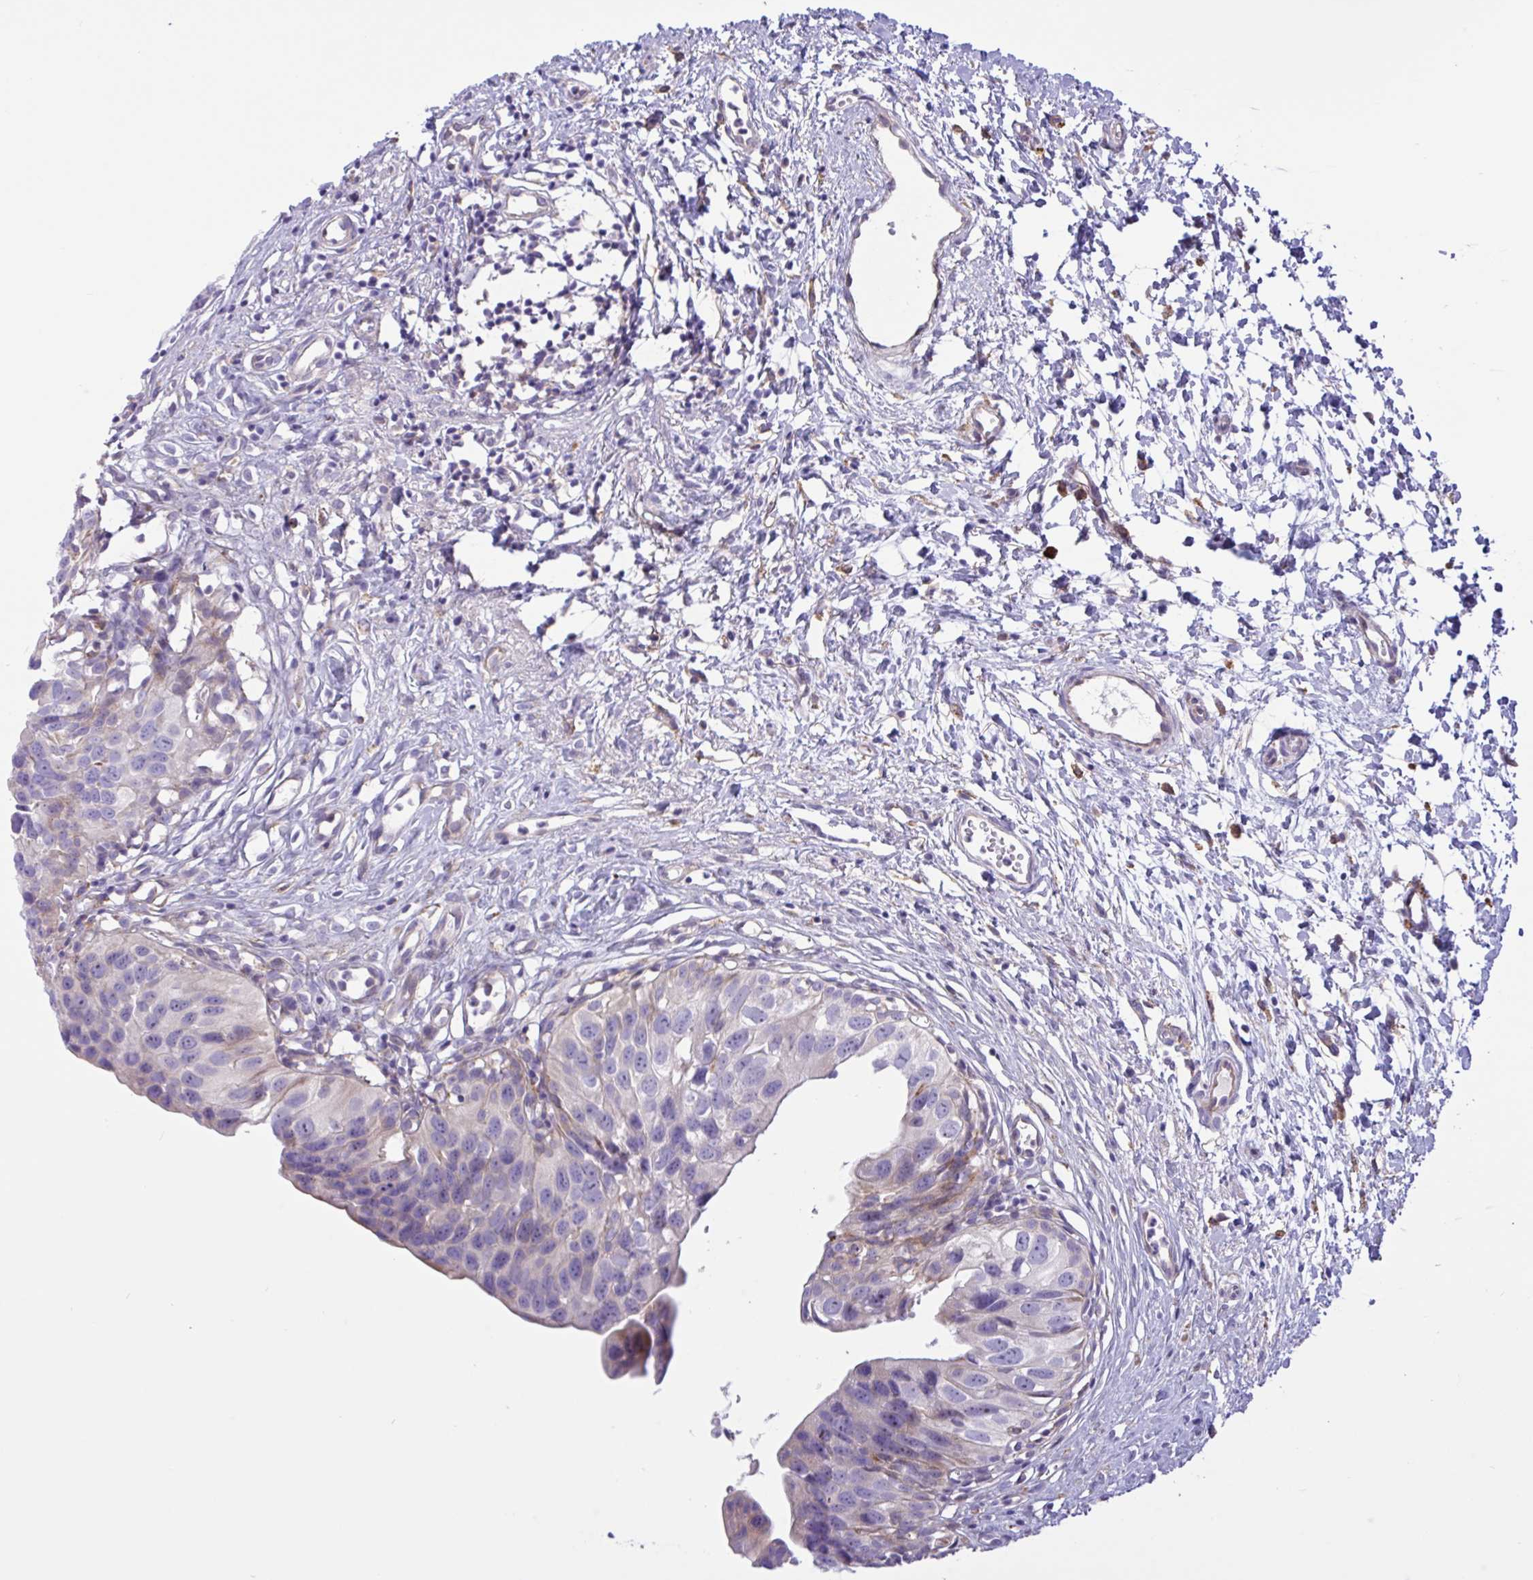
{"staining": {"intensity": "weak", "quantity": "25%-75%", "location": "cytoplasmic/membranous"}, "tissue": "urinary bladder", "cell_type": "Urothelial cells", "image_type": "normal", "snomed": [{"axis": "morphology", "description": "Normal tissue, NOS"}, {"axis": "topography", "description": "Urinary bladder"}], "caption": "Unremarkable urinary bladder demonstrates weak cytoplasmic/membranous expression in approximately 25%-75% of urothelial cells The staining is performed using DAB brown chromogen to label protein expression. The nuclei are counter-stained blue using hematoxylin..", "gene": "DSC3", "patient": {"sex": "male", "age": 51}}